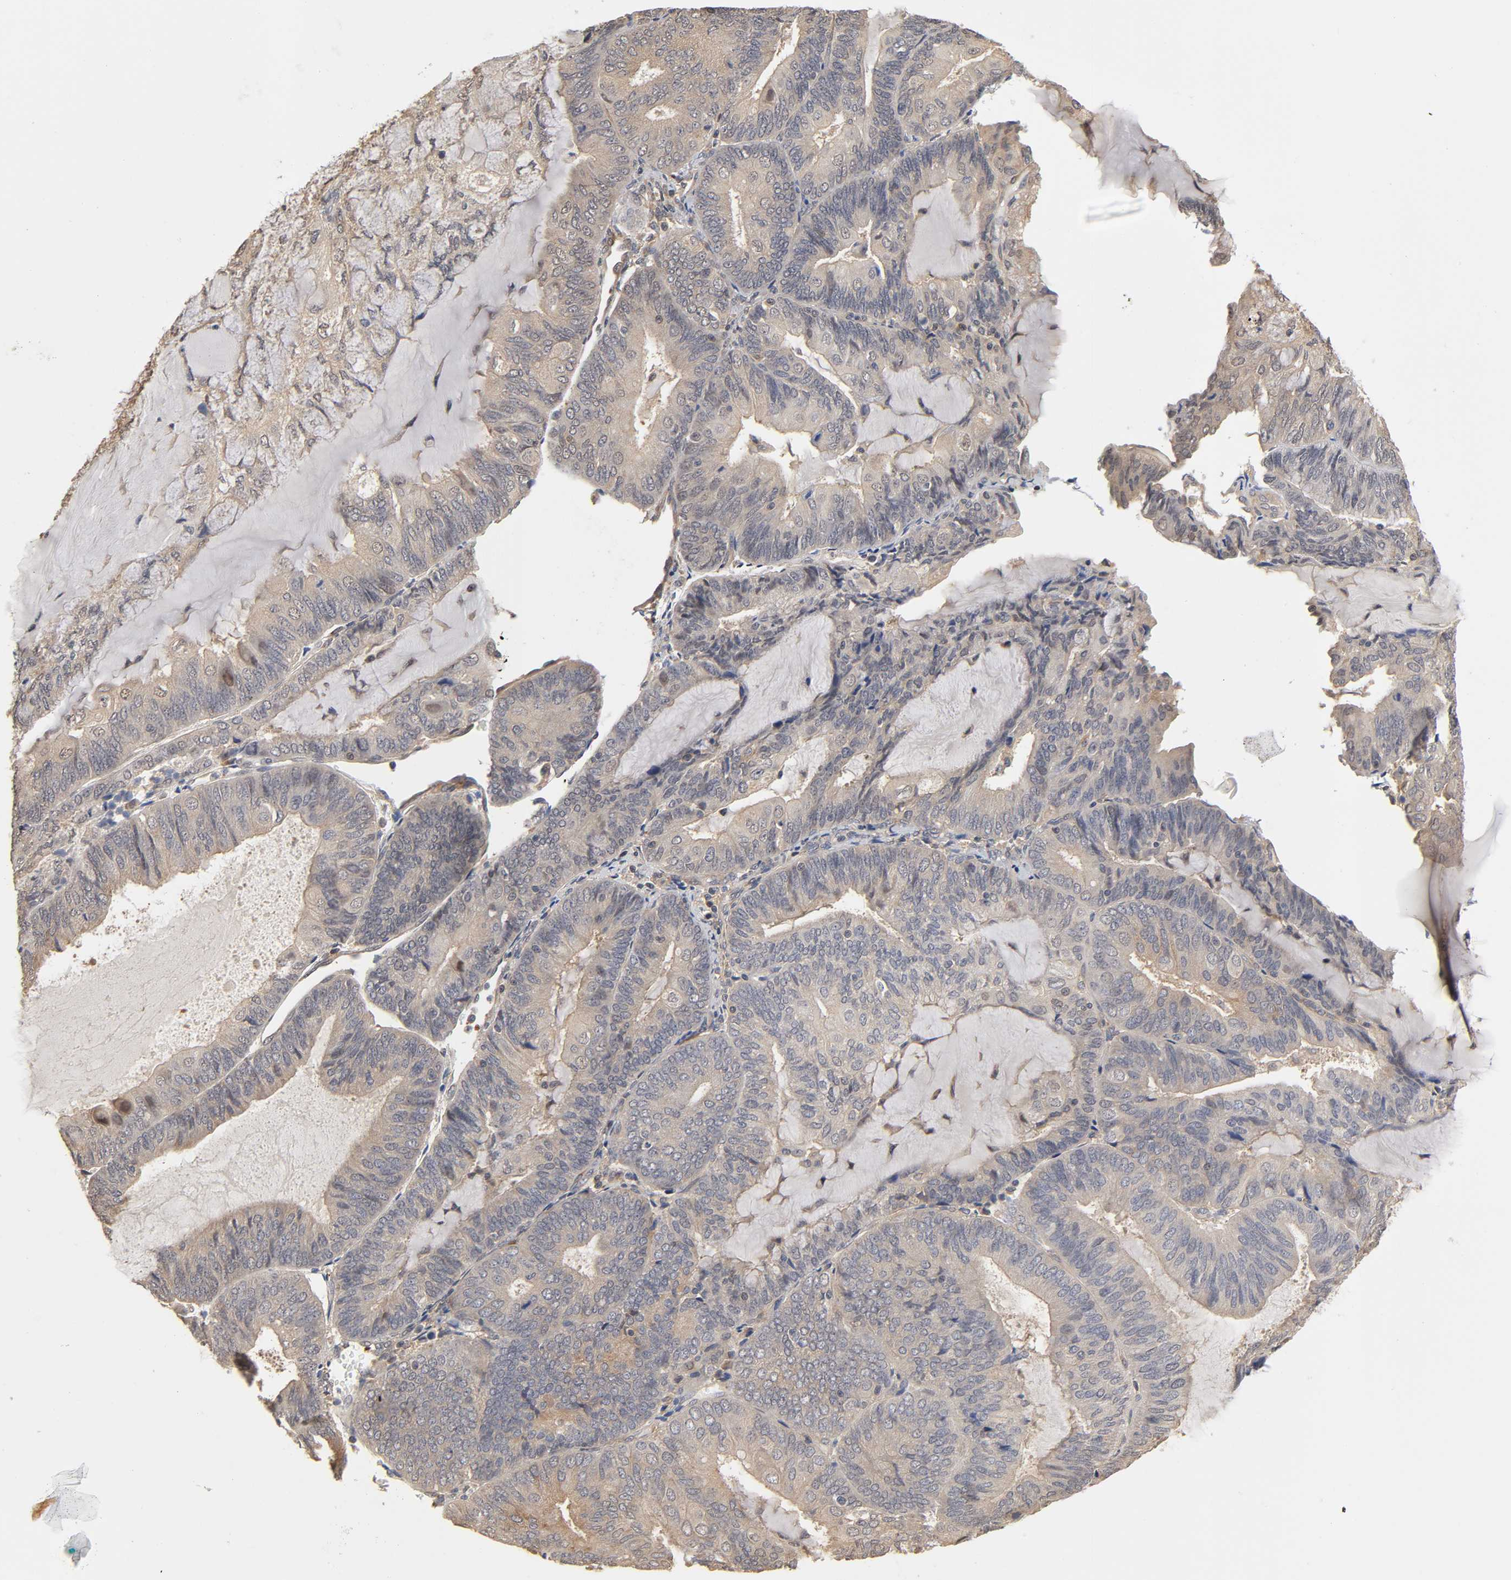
{"staining": {"intensity": "weak", "quantity": ">75%", "location": "cytoplasmic/membranous"}, "tissue": "endometrial cancer", "cell_type": "Tumor cells", "image_type": "cancer", "snomed": [{"axis": "morphology", "description": "Adenocarcinoma, NOS"}, {"axis": "topography", "description": "Endometrium"}], "caption": "Endometrial adenocarcinoma tissue displays weak cytoplasmic/membranous expression in about >75% of tumor cells", "gene": "PDE5A", "patient": {"sex": "female", "age": 81}}